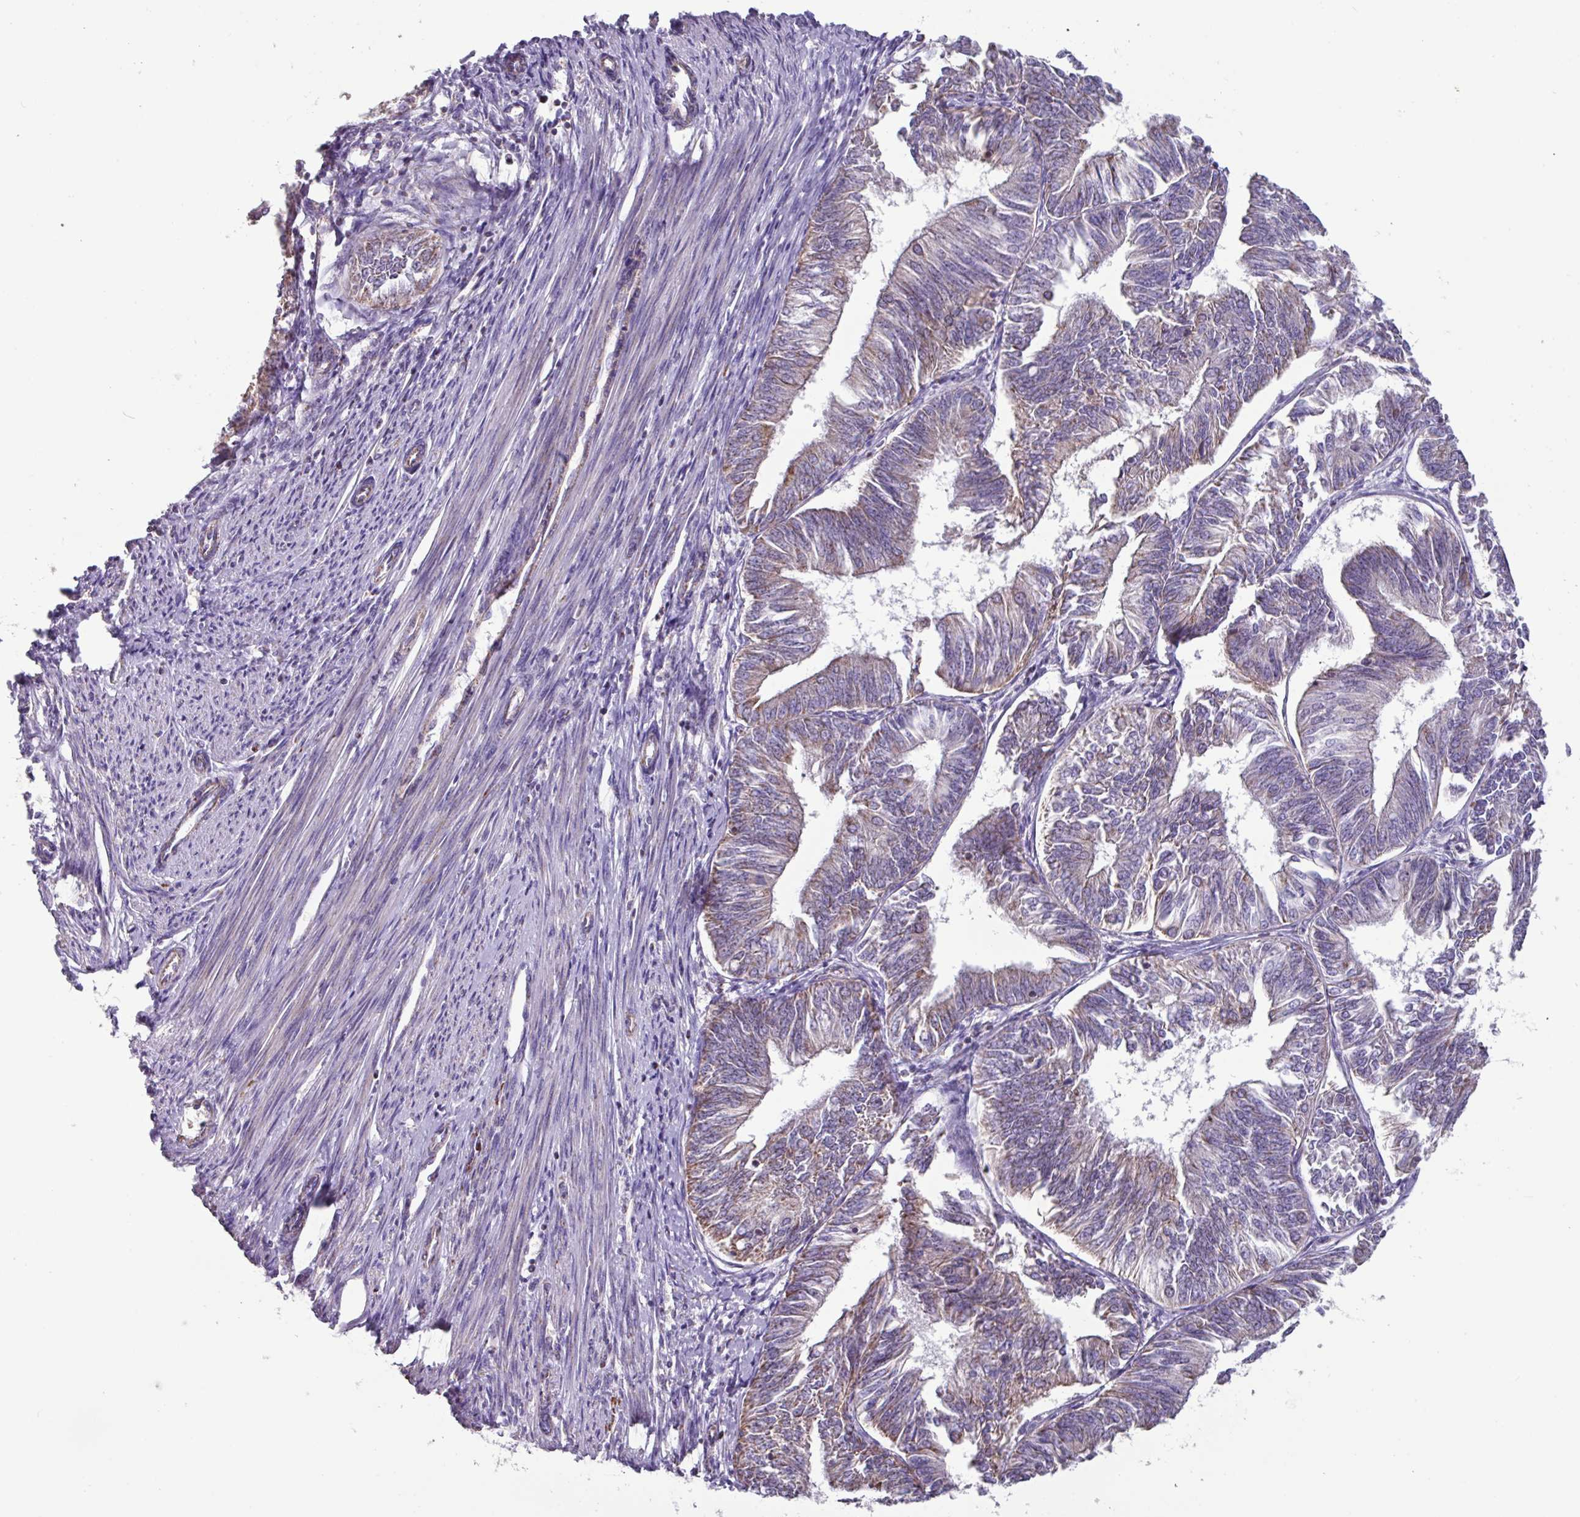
{"staining": {"intensity": "weak", "quantity": "25%-75%", "location": "cytoplasmic/membranous"}, "tissue": "endometrial cancer", "cell_type": "Tumor cells", "image_type": "cancer", "snomed": [{"axis": "morphology", "description": "Adenocarcinoma, NOS"}, {"axis": "topography", "description": "Endometrium"}], "caption": "A brown stain highlights weak cytoplasmic/membranous staining of a protein in human endometrial adenocarcinoma tumor cells.", "gene": "MT-ND4", "patient": {"sex": "female", "age": 58}}